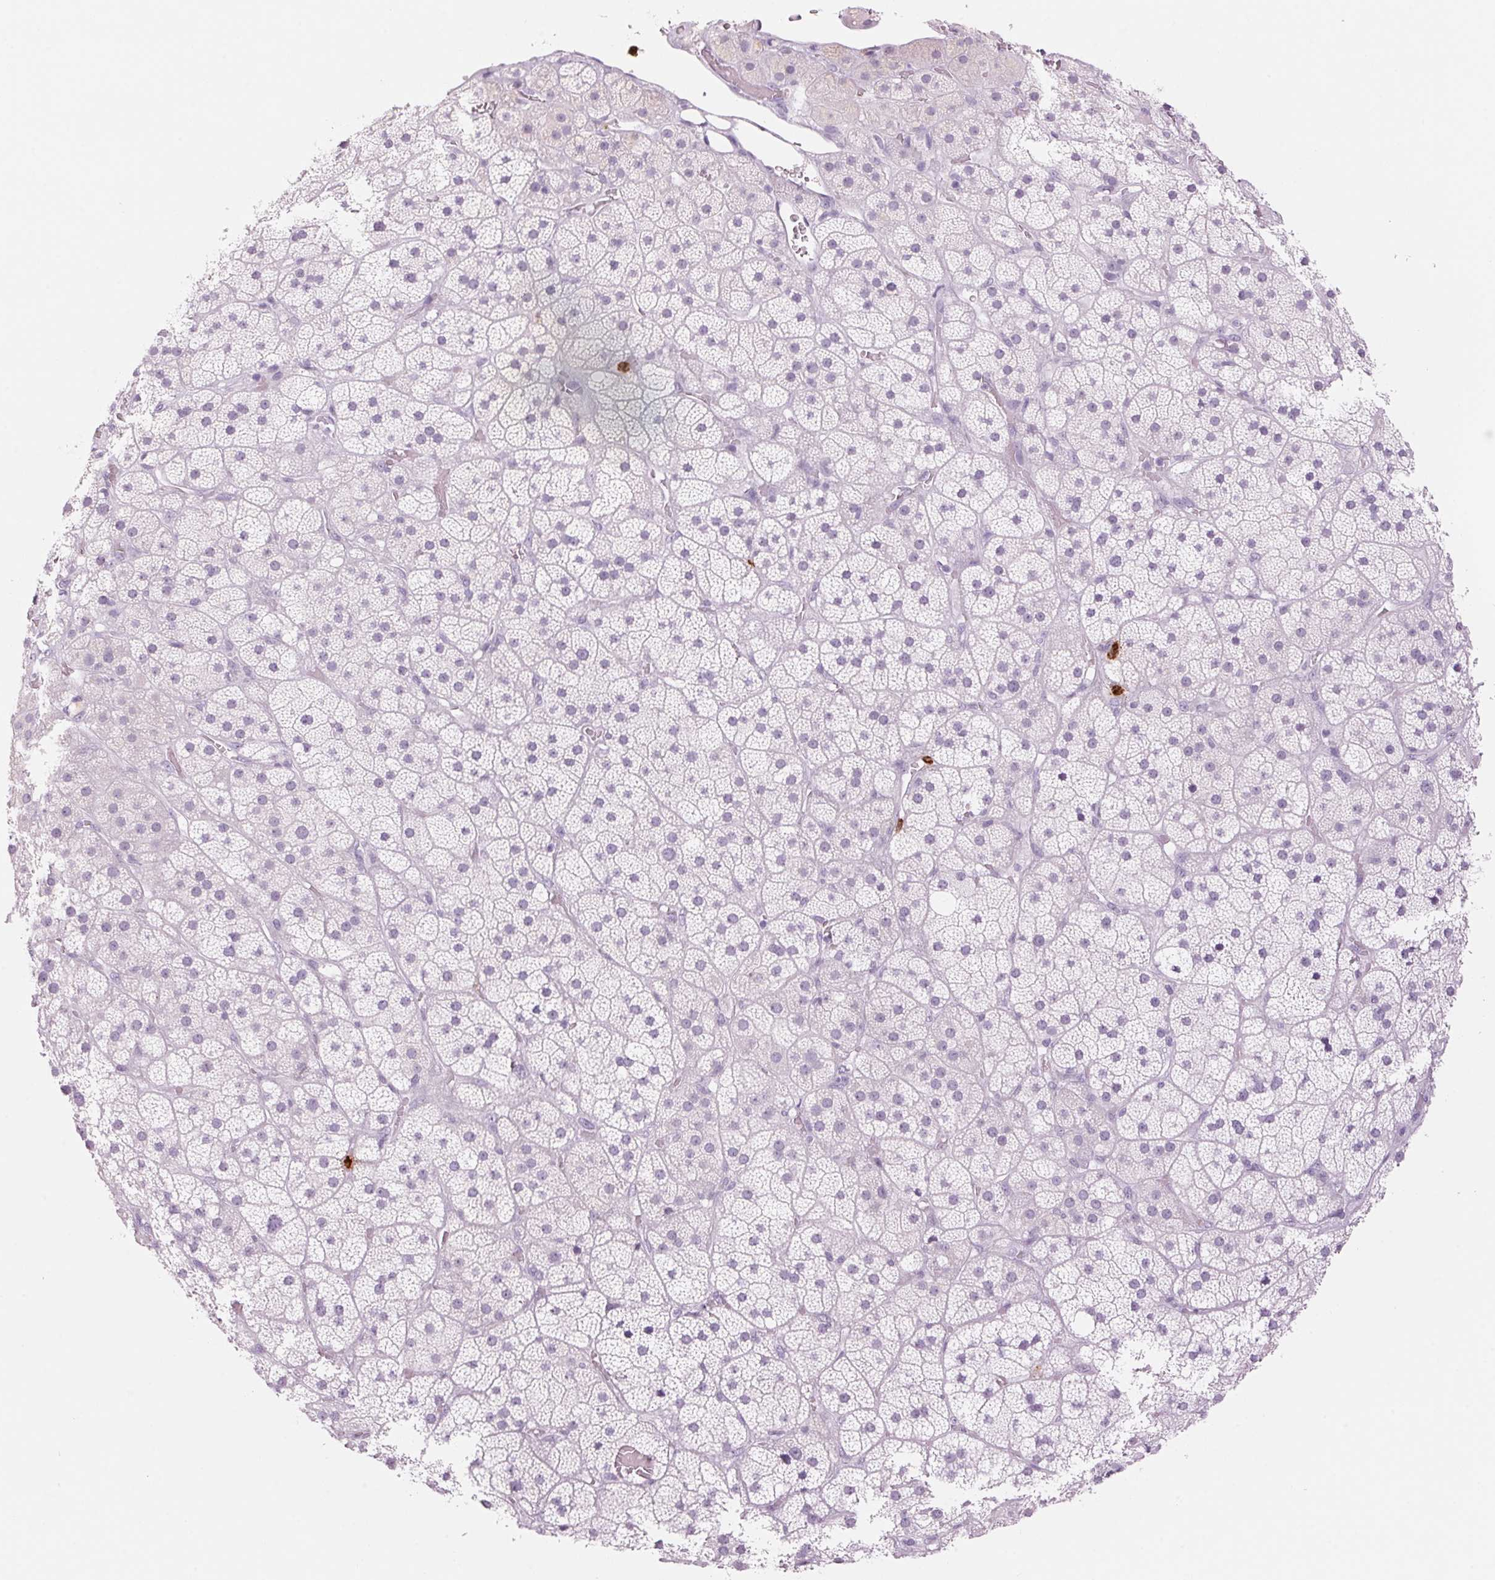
{"staining": {"intensity": "negative", "quantity": "none", "location": "none"}, "tissue": "adrenal gland", "cell_type": "Glandular cells", "image_type": "normal", "snomed": [{"axis": "morphology", "description": "Normal tissue, NOS"}, {"axis": "topography", "description": "Adrenal gland"}], "caption": "Immunohistochemistry (IHC) micrograph of normal adrenal gland: adrenal gland stained with DAB displays no significant protein expression in glandular cells. (DAB immunohistochemistry (IHC), high magnification).", "gene": "KLK7", "patient": {"sex": "male", "age": 57}}